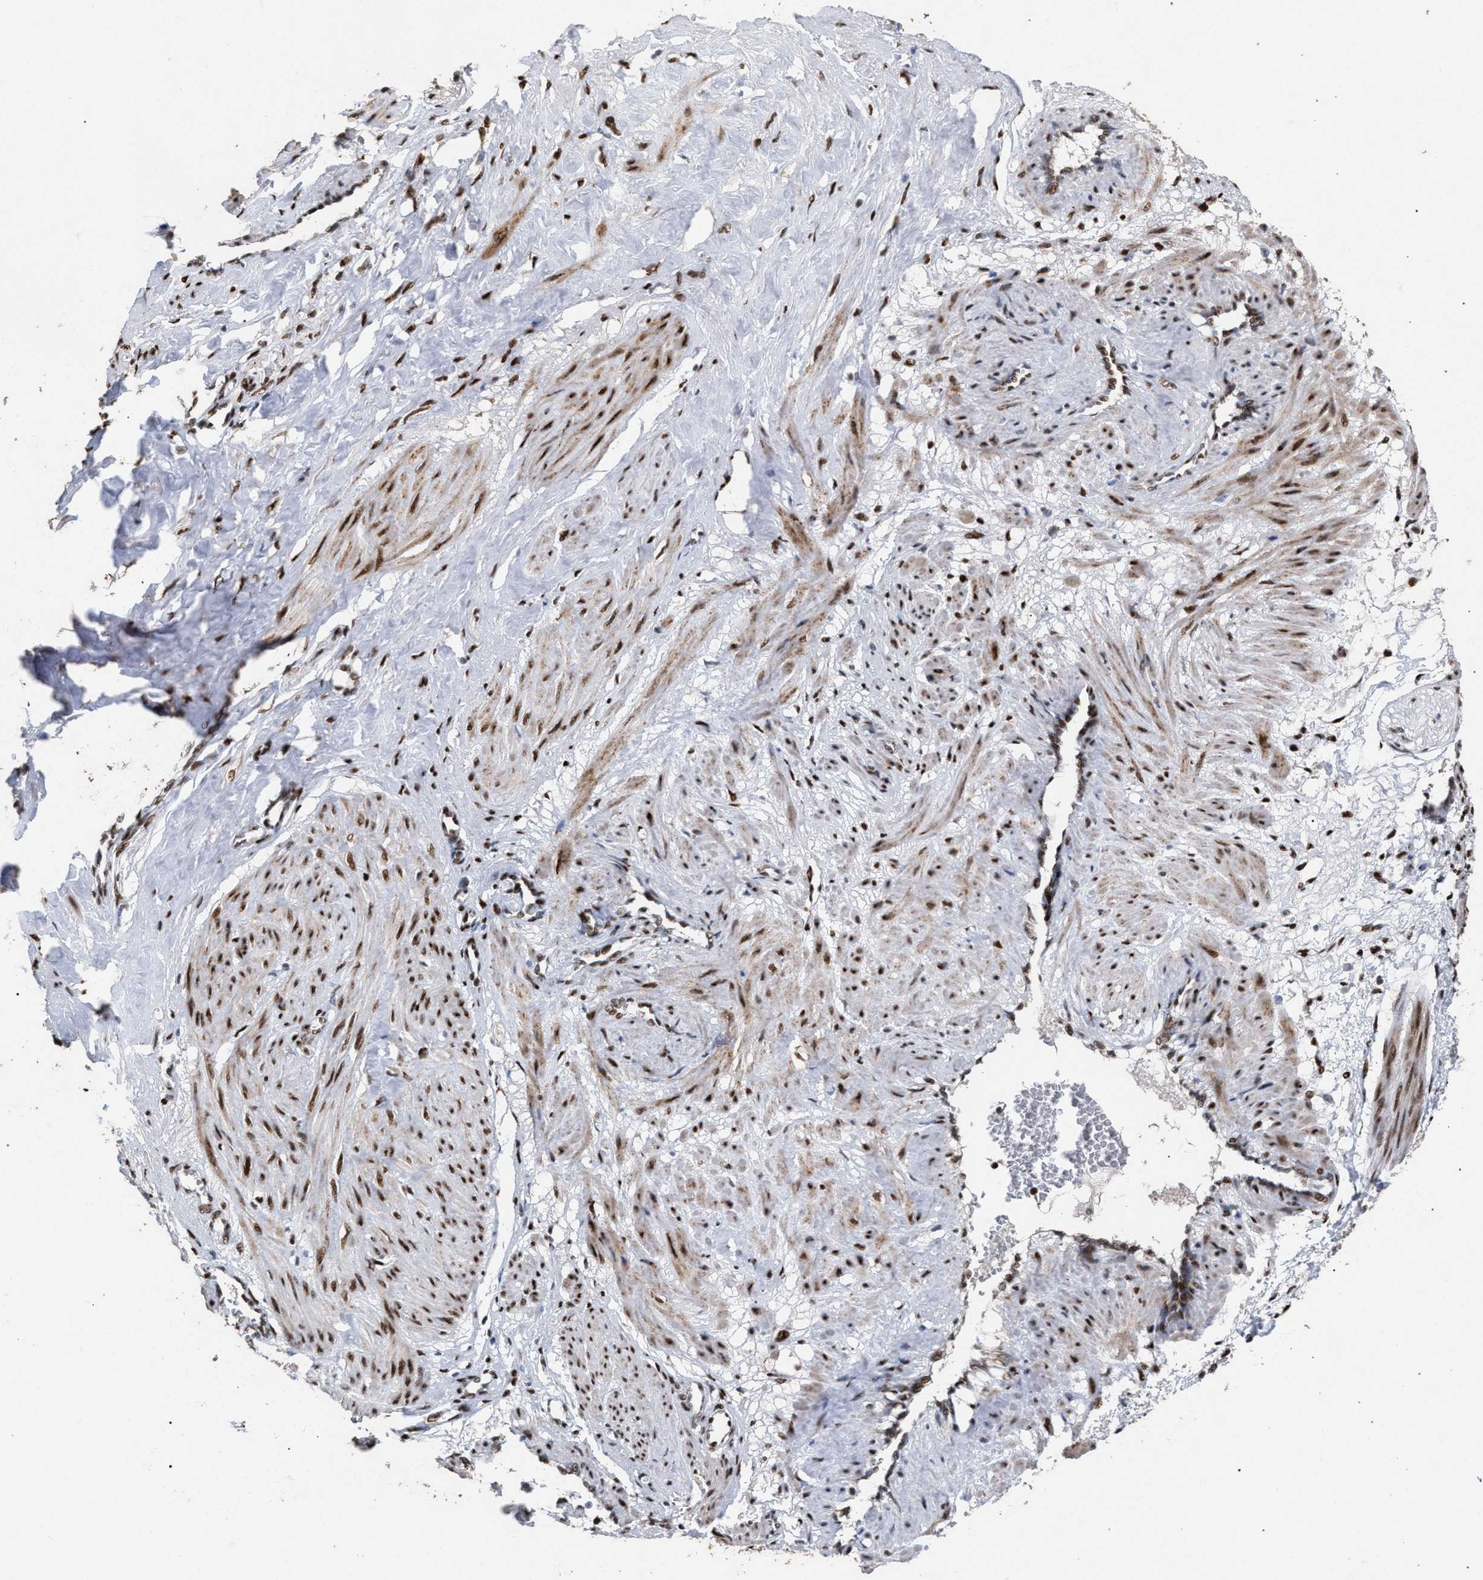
{"staining": {"intensity": "strong", "quantity": ">75%", "location": "nuclear"}, "tissue": "smooth muscle", "cell_type": "Smooth muscle cells", "image_type": "normal", "snomed": [{"axis": "morphology", "description": "Normal tissue, NOS"}, {"axis": "topography", "description": "Endometrium"}], "caption": "Immunohistochemistry (IHC) image of benign smooth muscle stained for a protein (brown), which demonstrates high levels of strong nuclear staining in about >75% of smooth muscle cells.", "gene": "TP53BP1", "patient": {"sex": "female", "age": 33}}